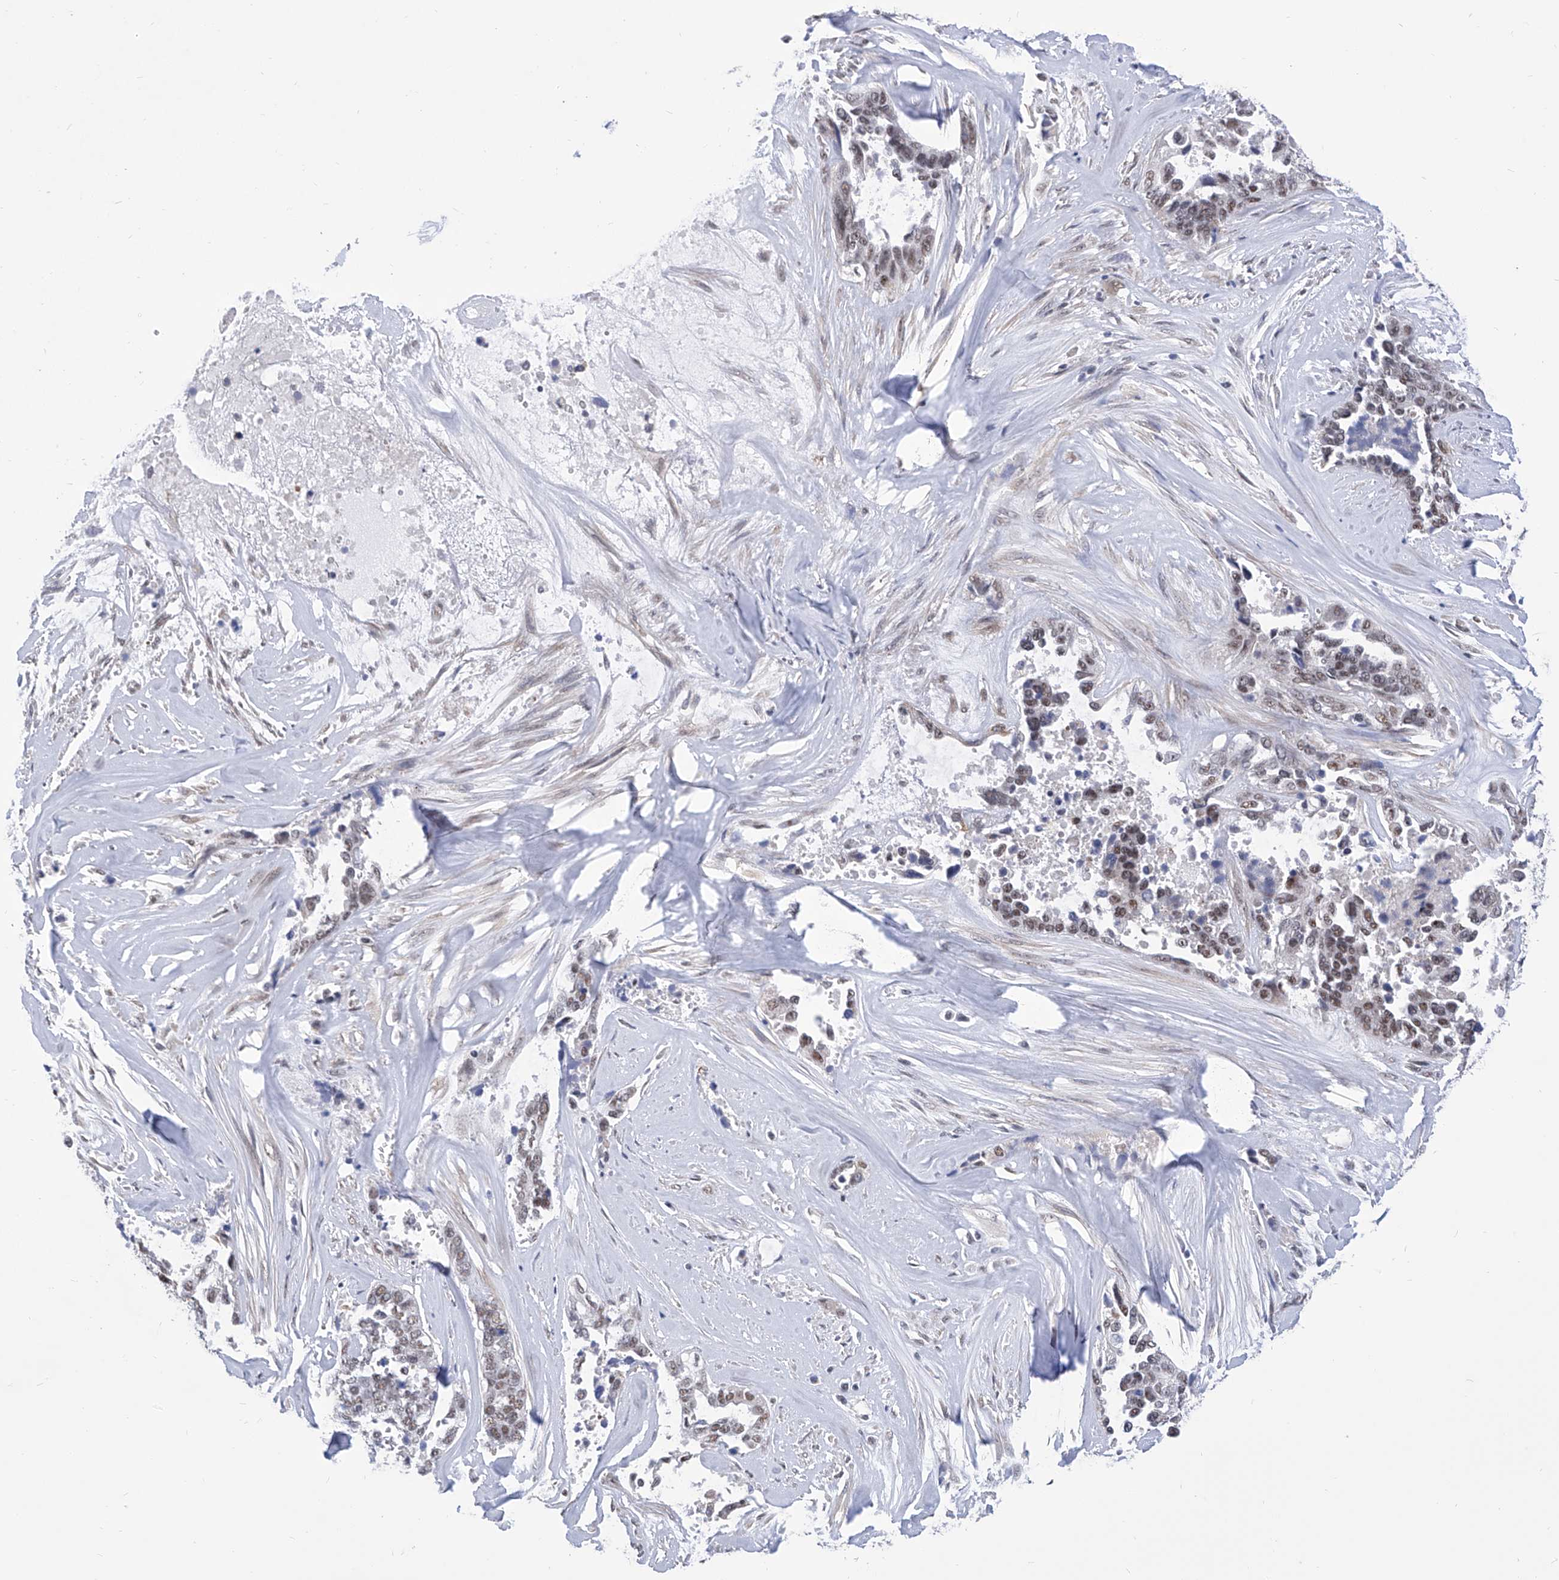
{"staining": {"intensity": "weak", "quantity": ">75%", "location": "nuclear"}, "tissue": "ovarian cancer", "cell_type": "Tumor cells", "image_type": "cancer", "snomed": [{"axis": "morphology", "description": "Cystadenocarcinoma, serous, NOS"}, {"axis": "topography", "description": "Ovary"}], "caption": "Immunohistochemistry (IHC) image of serous cystadenocarcinoma (ovarian) stained for a protein (brown), which exhibits low levels of weak nuclear expression in about >75% of tumor cells.", "gene": "SART1", "patient": {"sex": "female", "age": 44}}